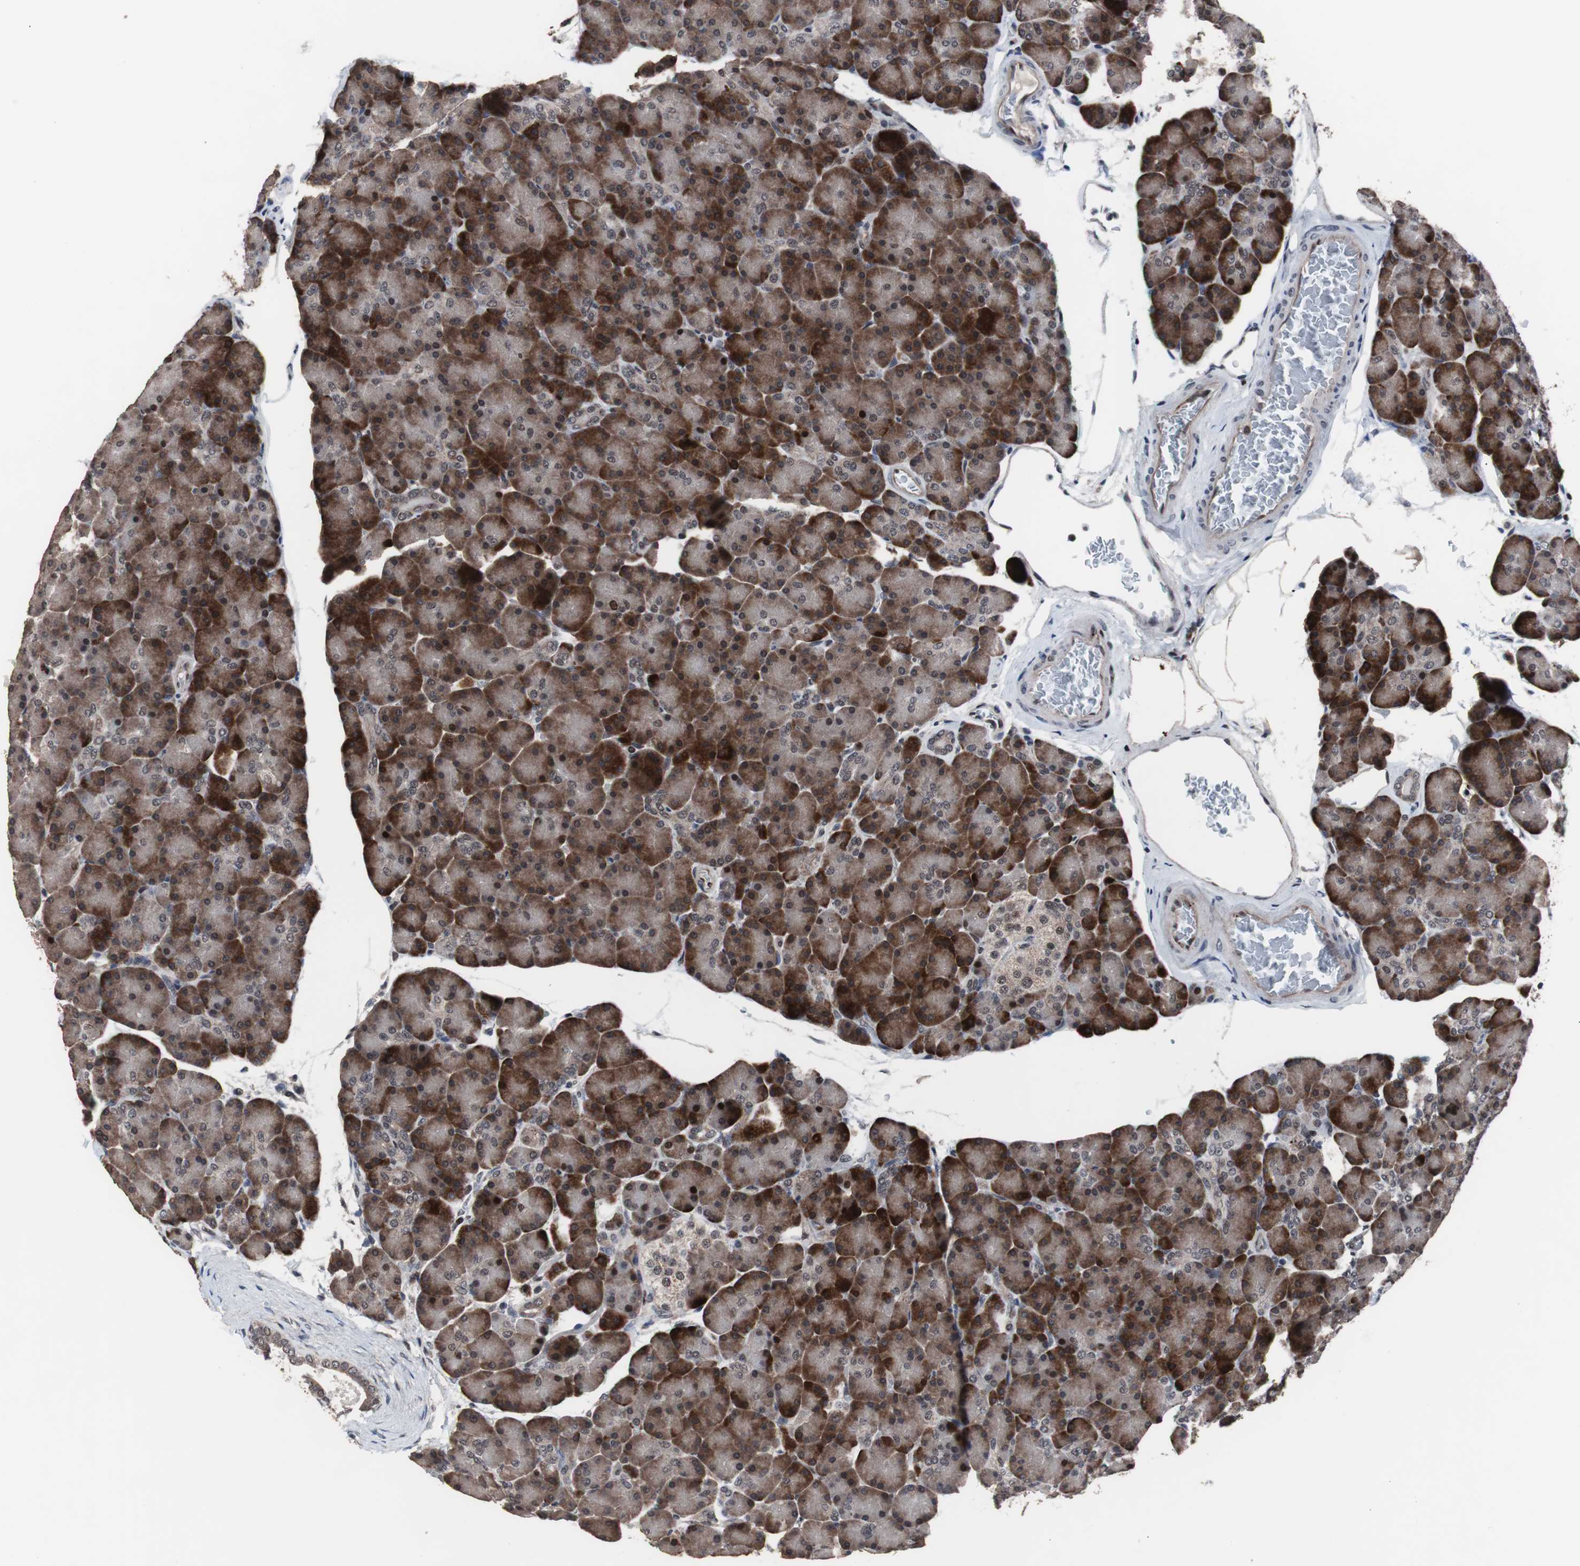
{"staining": {"intensity": "strong", "quantity": ">75%", "location": "cytoplasmic/membranous,nuclear"}, "tissue": "pancreas", "cell_type": "Exocrine glandular cells", "image_type": "normal", "snomed": [{"axis": "morphology", "description": "Normal tissue, NOS"}, {"axis": "topography", "description": "Pancreas"}], "caption": "A high-resolution photomicrograph shows IHC staining of normal pancreas, which shows strong cytoplasmic/membranous,nuclear expression in about >75% of exocrine glandular cells. (Brightfield microscopy of DAB IHC at high magnification).", "gene": "GTF2F2", "patient": {"sex": "female", "age": 43}}